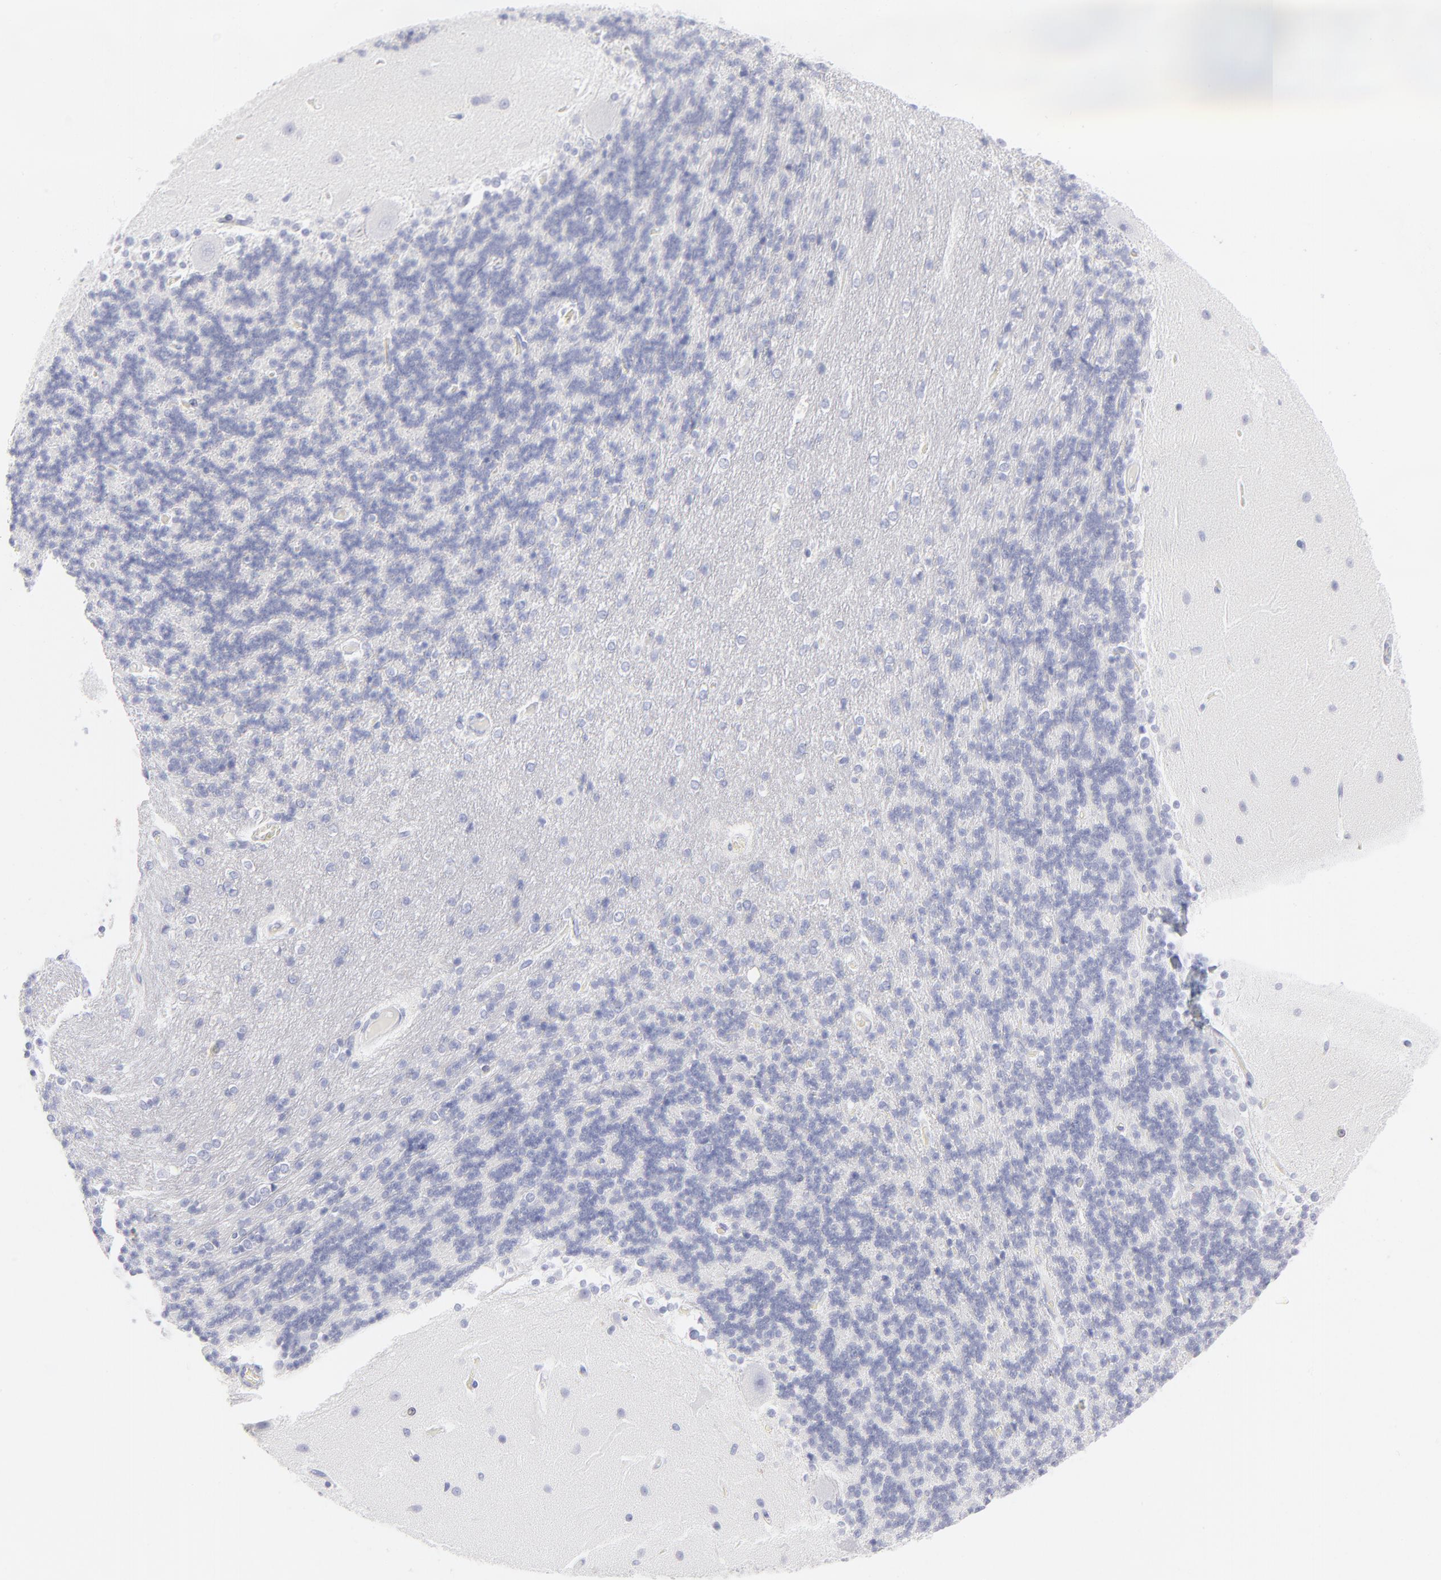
{"staining": {"intensity": "negative", "quantity": "none", "location": "none"}, "tissue": "cerebellum", "cell_type": "Cells in granular layer", "image_type": "normal", "snomed": [{"axis": "morphology", "description": "Normal tissue, NOS"}, {"axis": "topography", "description": "Cerebellum"}], "caption": "A high-resolution histopathology image shows immunohistochemistry staining of benign cerebellum, which displays no significant expression in cells in granular layer.", "gene": "CCNB1", "patient": {"sex": "female", "age": 54}}